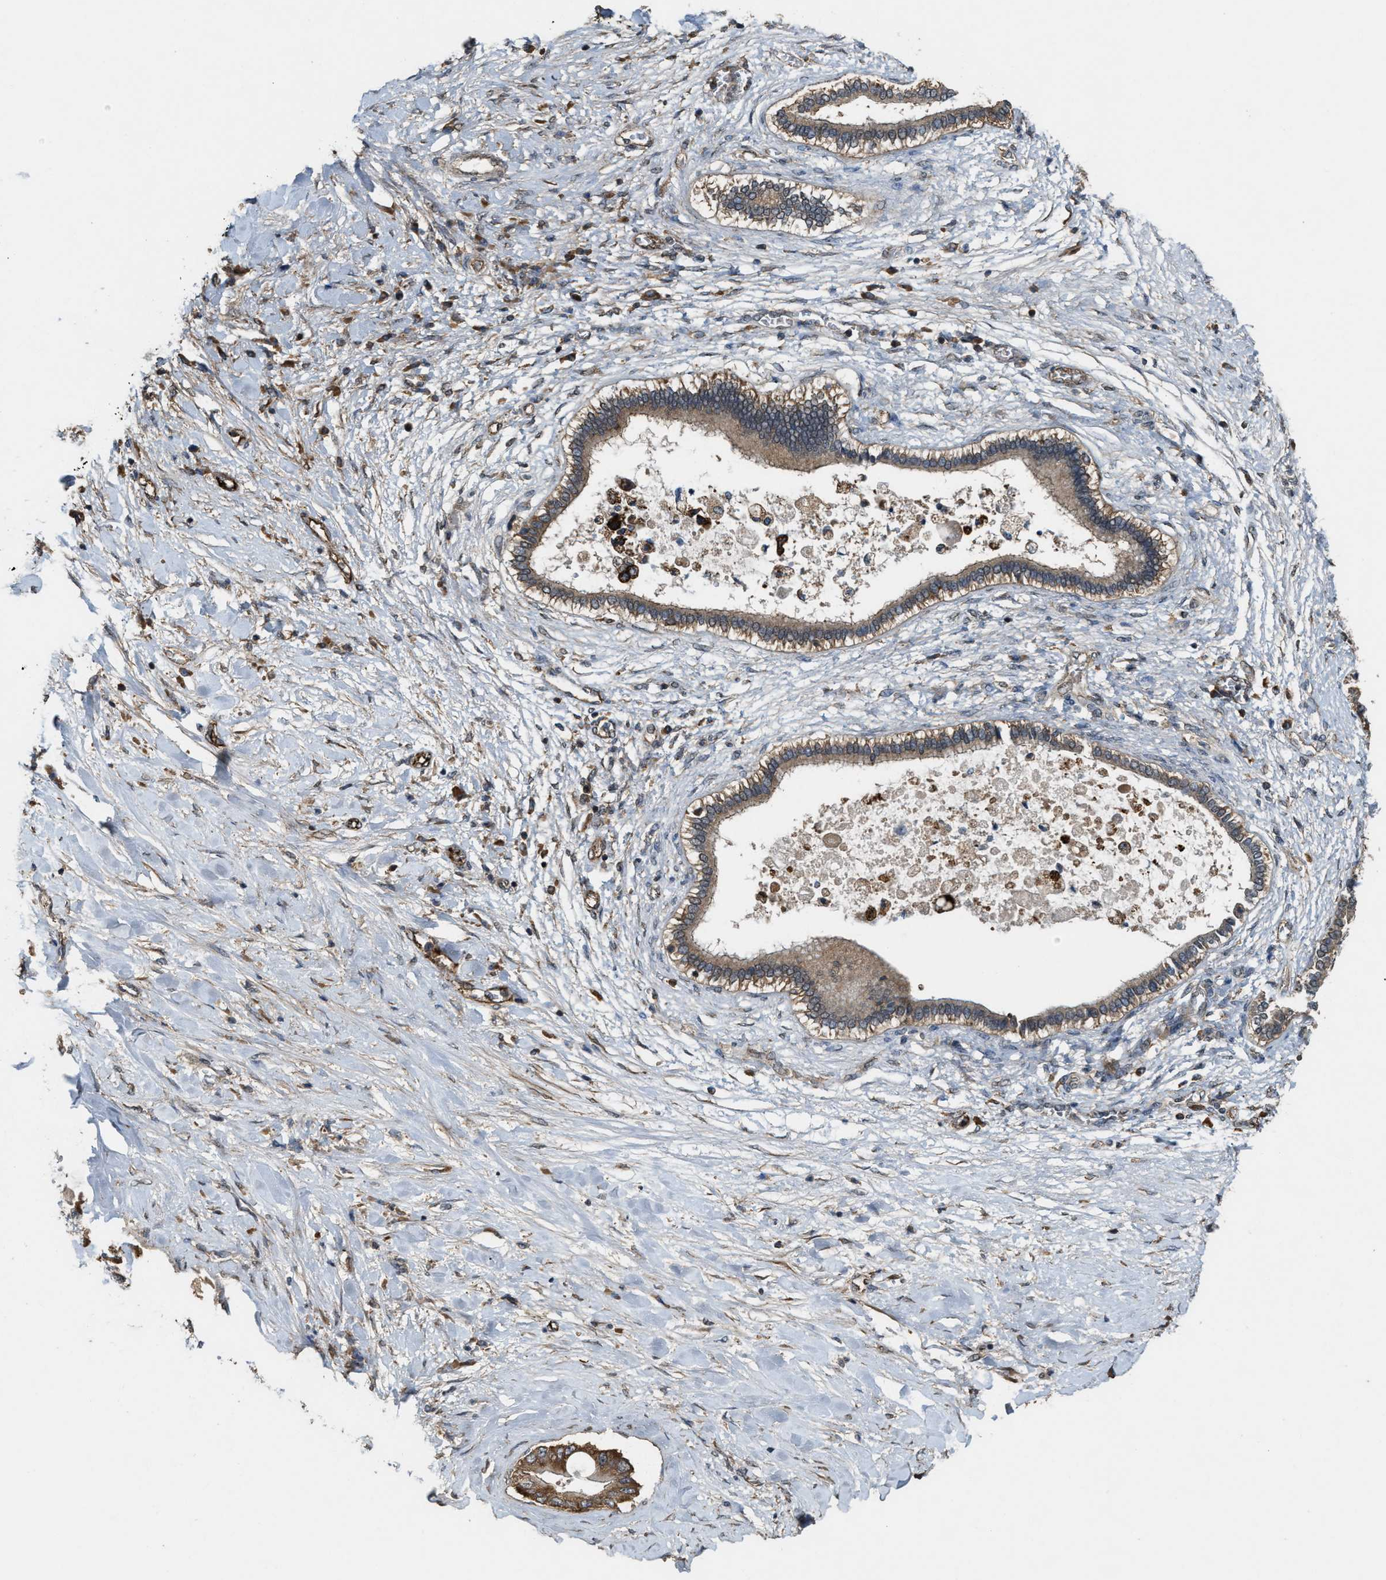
{"staining": {"intensity": "strong", "quantity": ">75%", "location": "cytoplasmic/membranous"}, "tissue": "liver cancer", "cell_type": "Tumor cells", "image_type": "cancer", "snomed": [{"axis": "morphology", "description": "Cholangiocarcinoma"}, {"axis": "topography", "description": "Liver"}], "caption": "Immunohistochemistry photomicrograph of human liver cancer (cholangiocarcinoma) stained for a protein (brown), which exhibits high levels of strong cytoplasmic/membranous positivity in approximately >75% of tumor cells.", "gene": "ARHGEF5", "patient": {"sex": "male", "age": 50}}